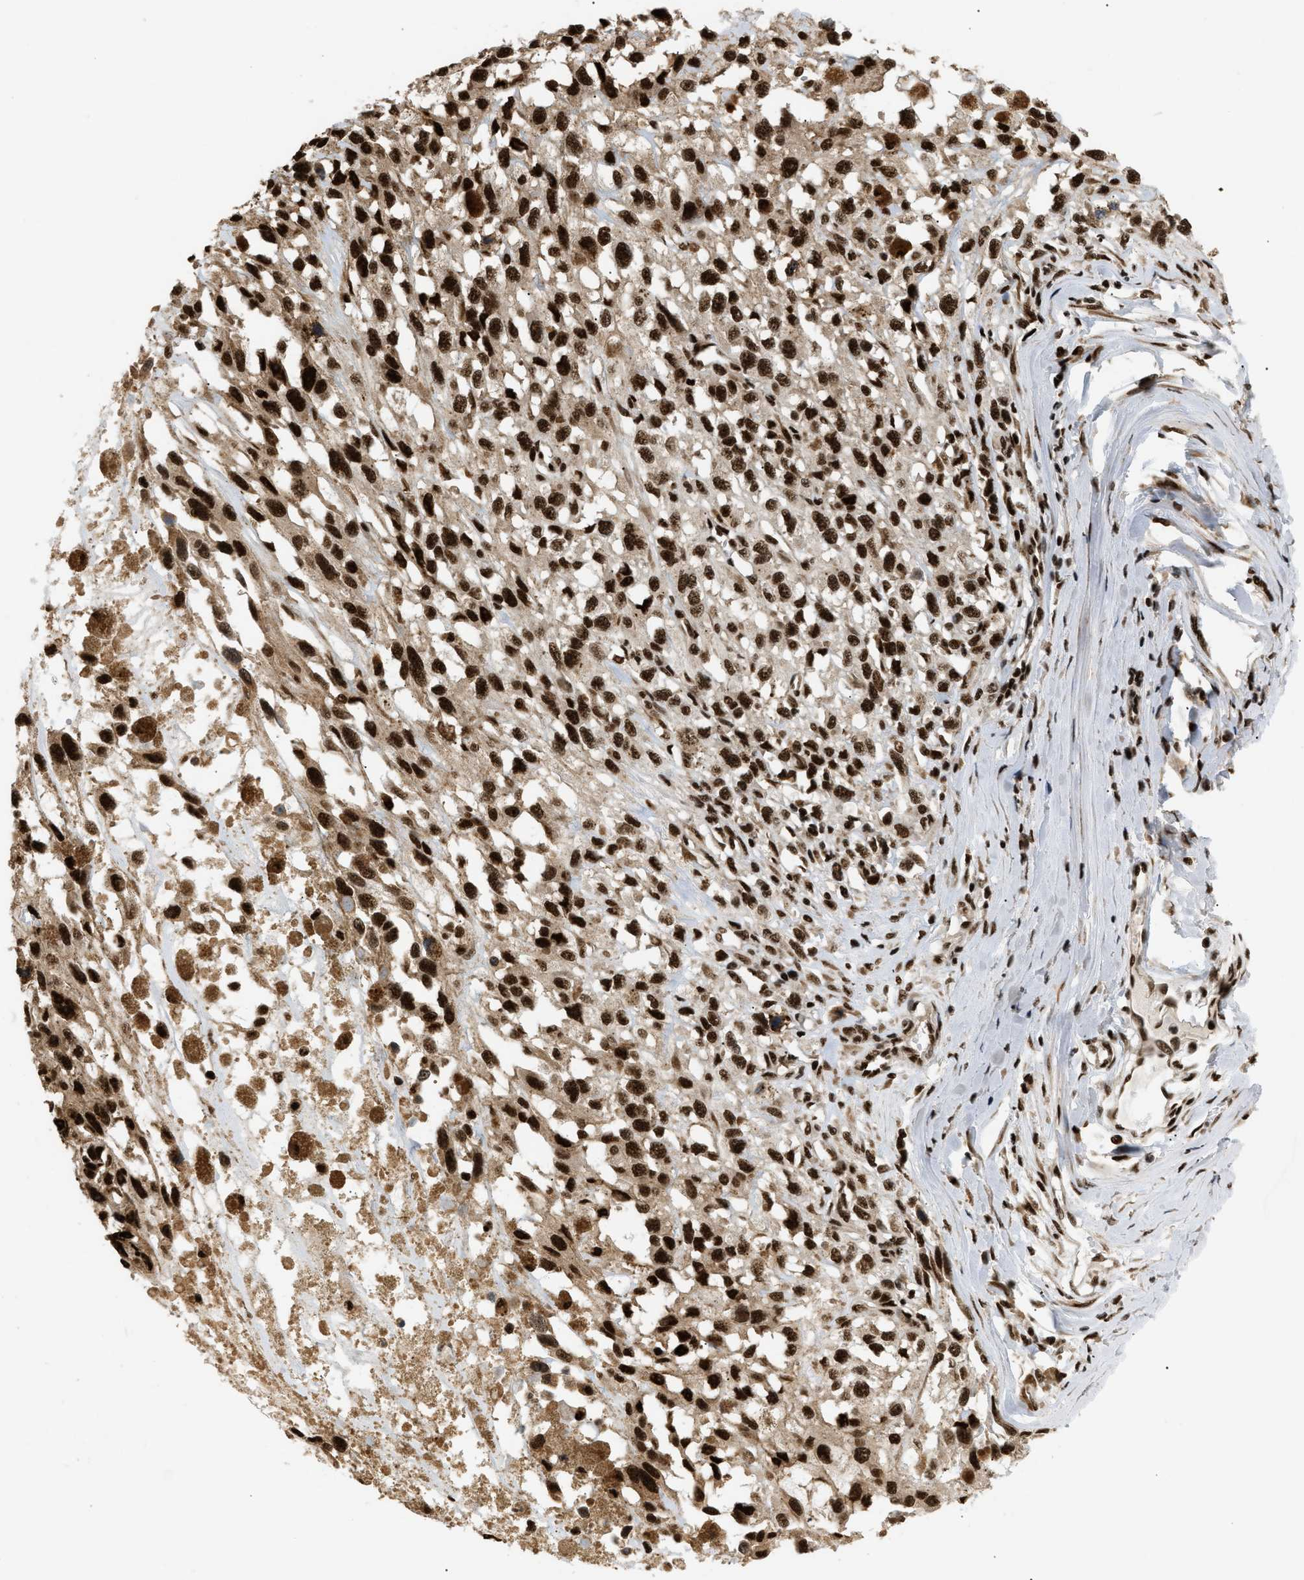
{"staining": {"intensity": "strong", "quantity": ">75%", "location": "nuclear"}, "tissue": "melanoma", "cell_type": "Tumor cells", "image_type": "cancer", "snomed": [{"axis": "morphology", "description": "Malignant melanoma, Metastatic site"}, {"axis": "topography", "description": "Lymph node"}], "caption": "DAB (3,3'-diaminobenzidine) immunohistochemical staining of melanoma reveals strong nuclear protein expression in about >75% of tumor cells.", "gene": "RBM5", "patient": {"sex": "male", "age": 59}}